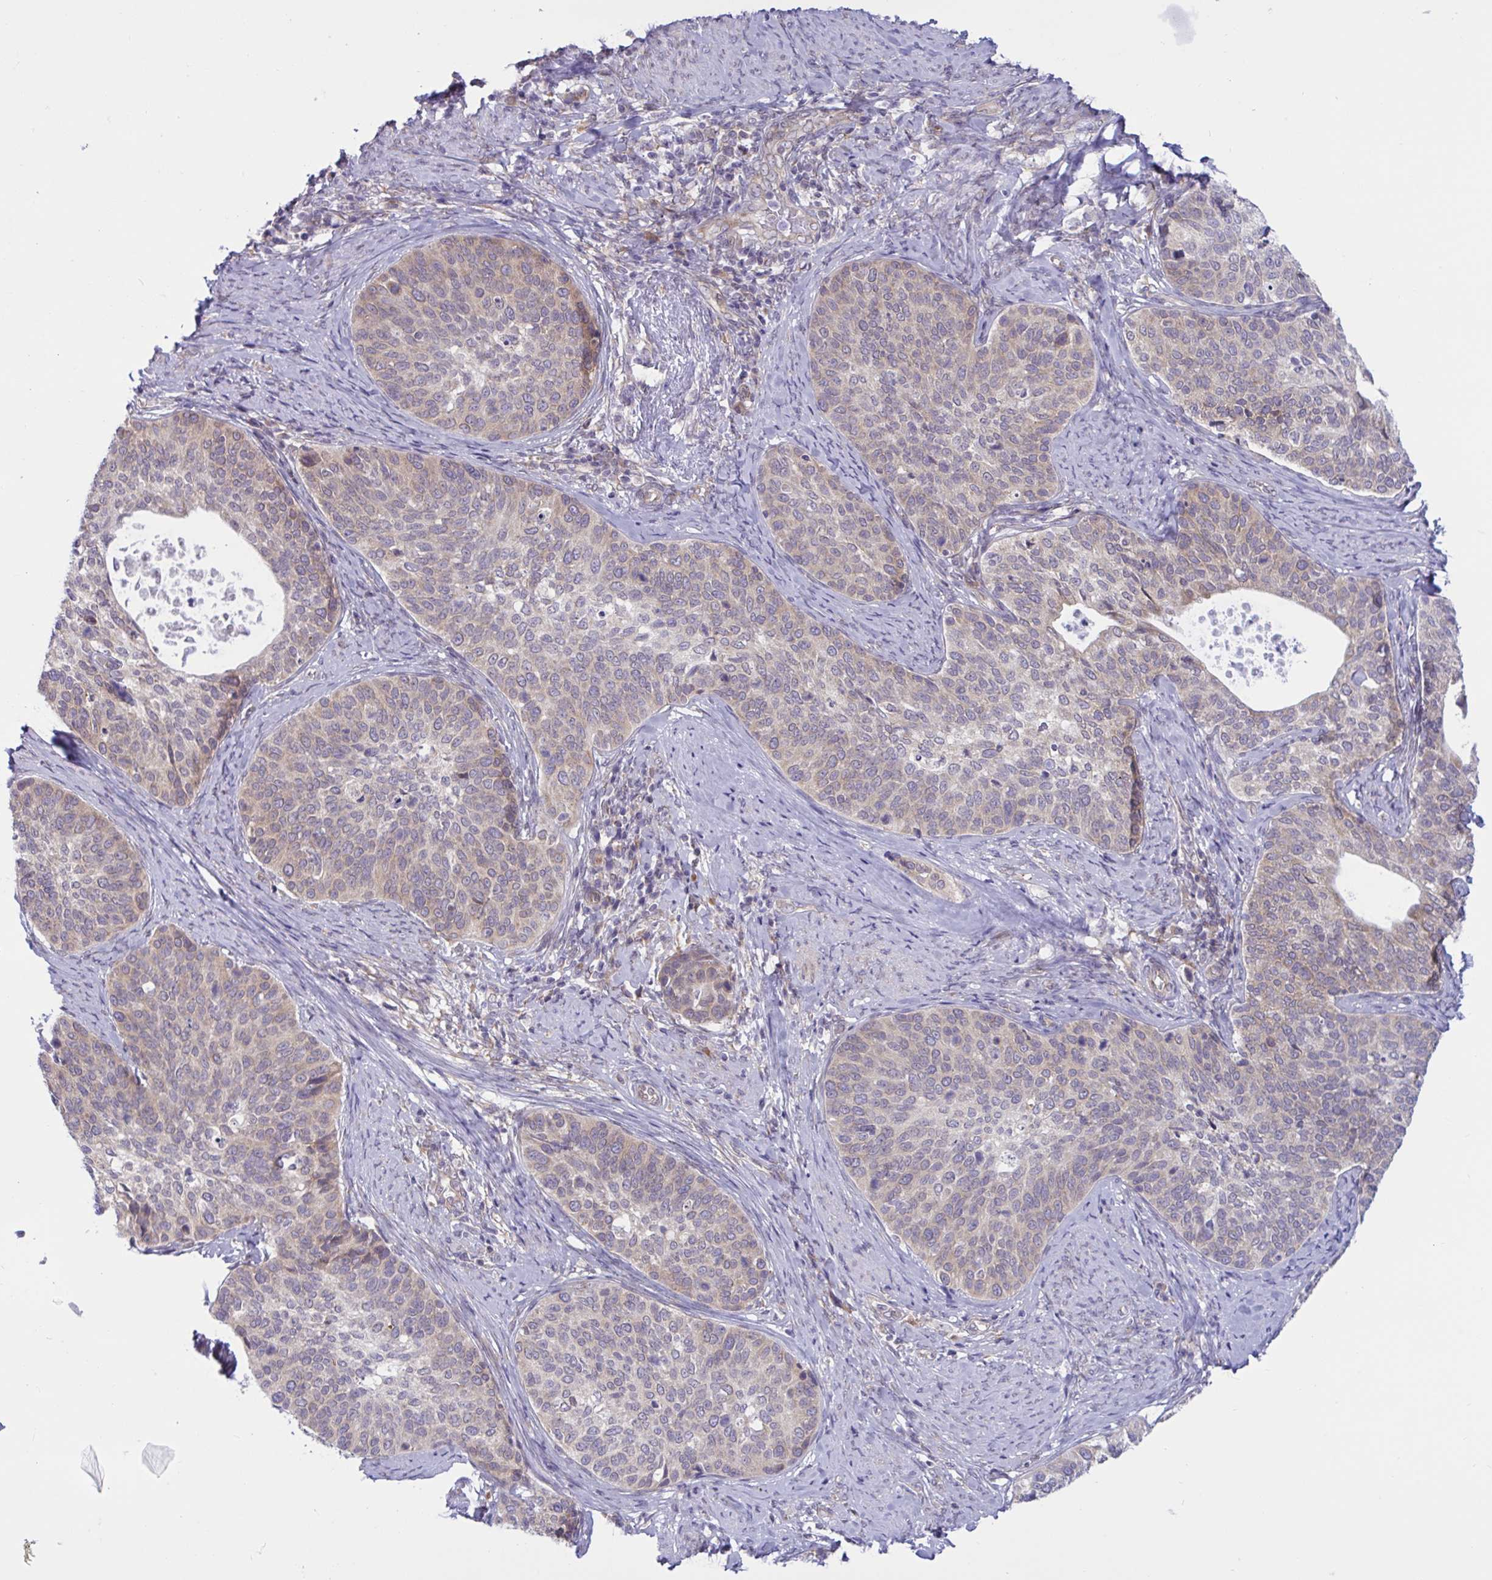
{"staining": {"intensity": "weak", "quantity": ">75%", "location": "cytoplasmic/membranous"}, "tissue": "cervical cancer", "cell_type": "Tumor cells", "image_type": "cancer", "snomed": [{"axis": "morphology", "description": "Squamous cell carcinoma, NOS"}, {"axis": "topography", "description": "Cervix"}], "caption": "IHC of cervical cancer reveals low levels of weak cytoplasmic/membranous expression in approximately >75% of tumor cells.", "gene": "CAMLG", "patient": {"sex": "female", "age": 69}}